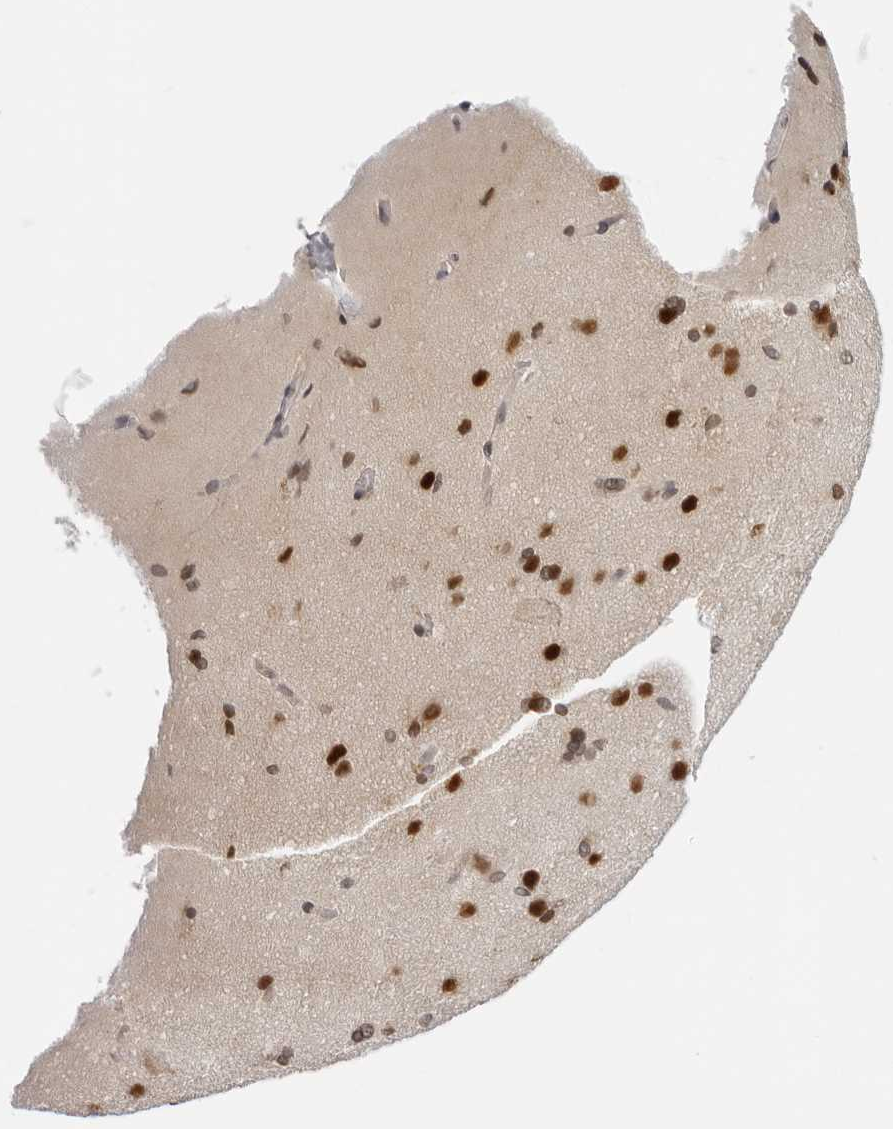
{"staining": {"intensity": "negative", "quantity": "none", "location": "none"}, "tissue": "cerebral cortex", "cell_type": "Endothelial cells", "image_type": "normal", "snomed": [{"axis": "morphology", "description": "Normal tissue, NOS"}, {"axis": "topography", "description": "Cerebral cortex"}], "caption": "Immunohistochemistry micrograph of normal human cerebral cortex stained for a protein (brown), which demonstrates no positivity in endothelial cells.", "gene": "WDR77", "patient": {"sex": "male", "age": 62}}